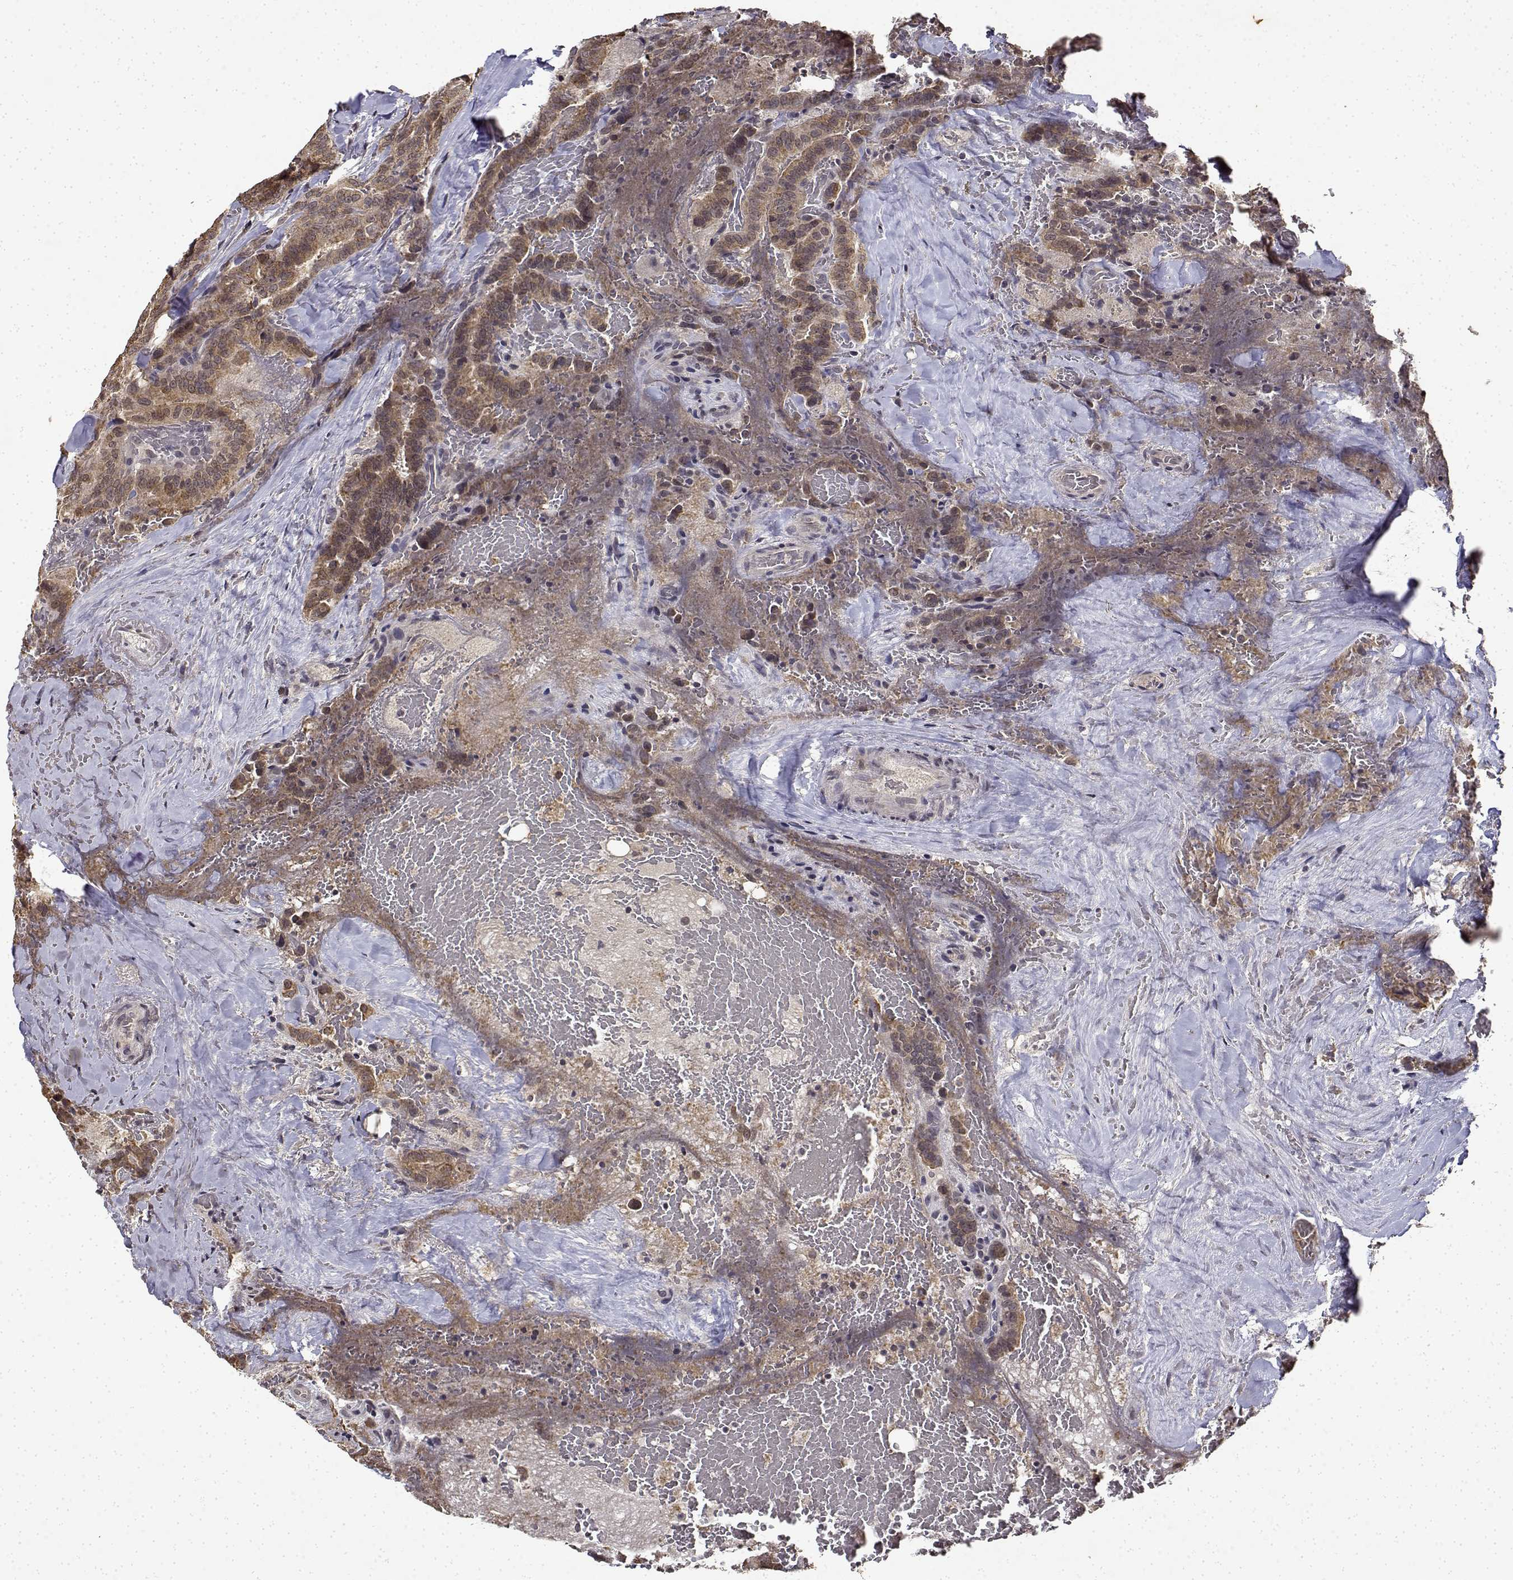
{"staining": {"intensity": "weak", "quantity": ">75%", "location": "cytoplasmic/membranous"}, "tissue": "thyroid cancer", "cell_type": "Tumor cells", "image_type": "cancer", "snomed": [{"axis": "morphology", "description": "Papillary adenocarcinoma, NOS"}, {"axis": "topography", "description": "Thyroid gland"}], "caption": "Immunohistochemical staining of human papillary adenocarcinoma (thyroid) shows low levels of weak cytoplasmic/membranous protein positivity in about >75% of tumor cells. (Stains: DAB (3,3'-diaminobenzidine) in brown, nuclei in blue, Microscopy: brightfield microscopy at high magnification).", "gene": "BDNF", "patient": {"sex": "male", "age": 61}}